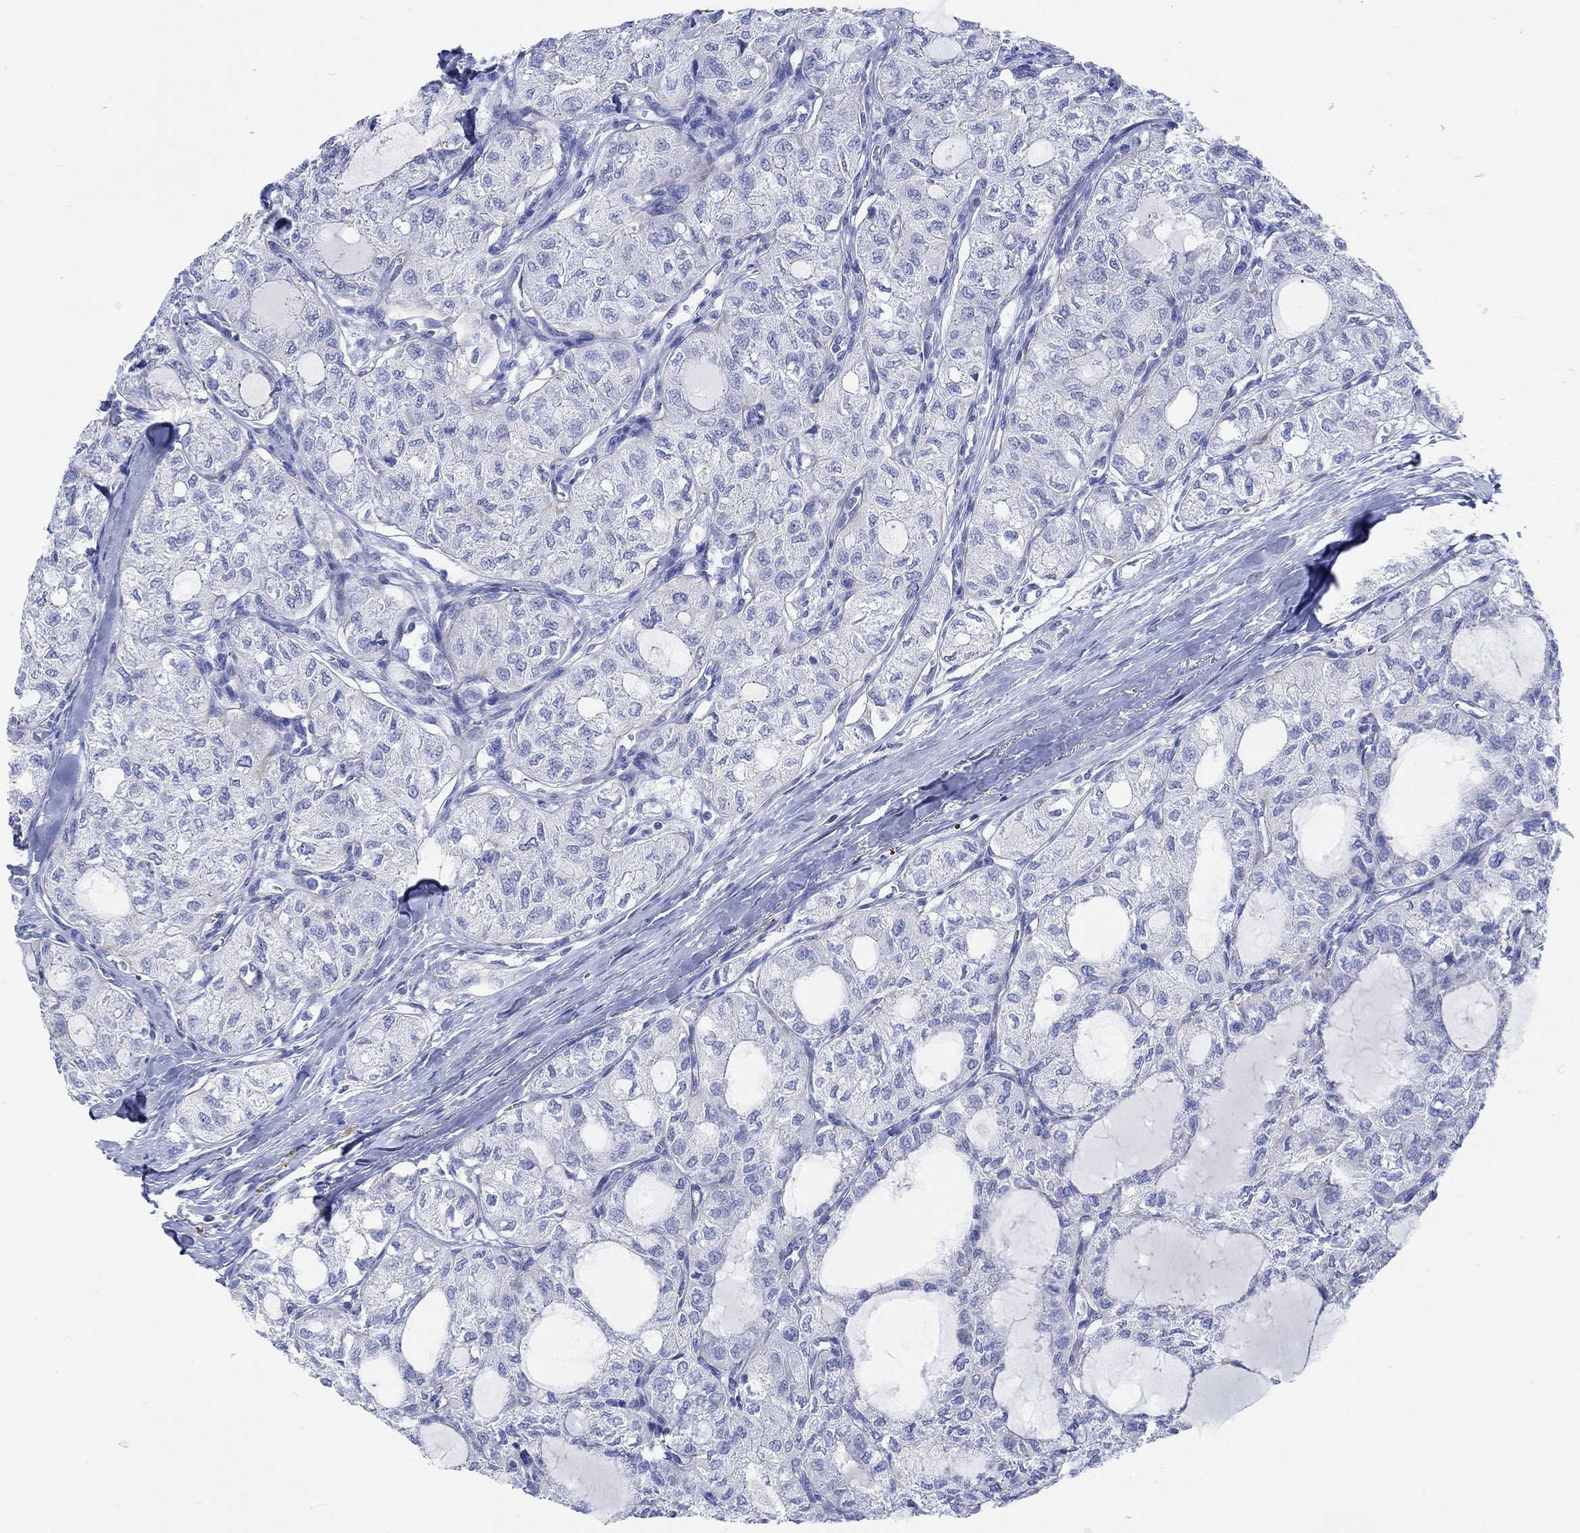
{"staining": {"intensity": "negative", "quantity": "none", "location": "none"}, "tissue": "thyroid cancer", "cell_type": "Tumor cells", "image_type": "cancer", "snomed": [{"axis": "morphology", "description": "Follicular adenoma carcinoma, NOS"}, {"axis": "topography", "description": "Thyroid gland"}], "caption": "DAB immunohistochemical staining of human thyroid cancer displays no significant expression in tumor cells.", "gene": "REEP6", "patient": {"sex": "male", "age": 75}}